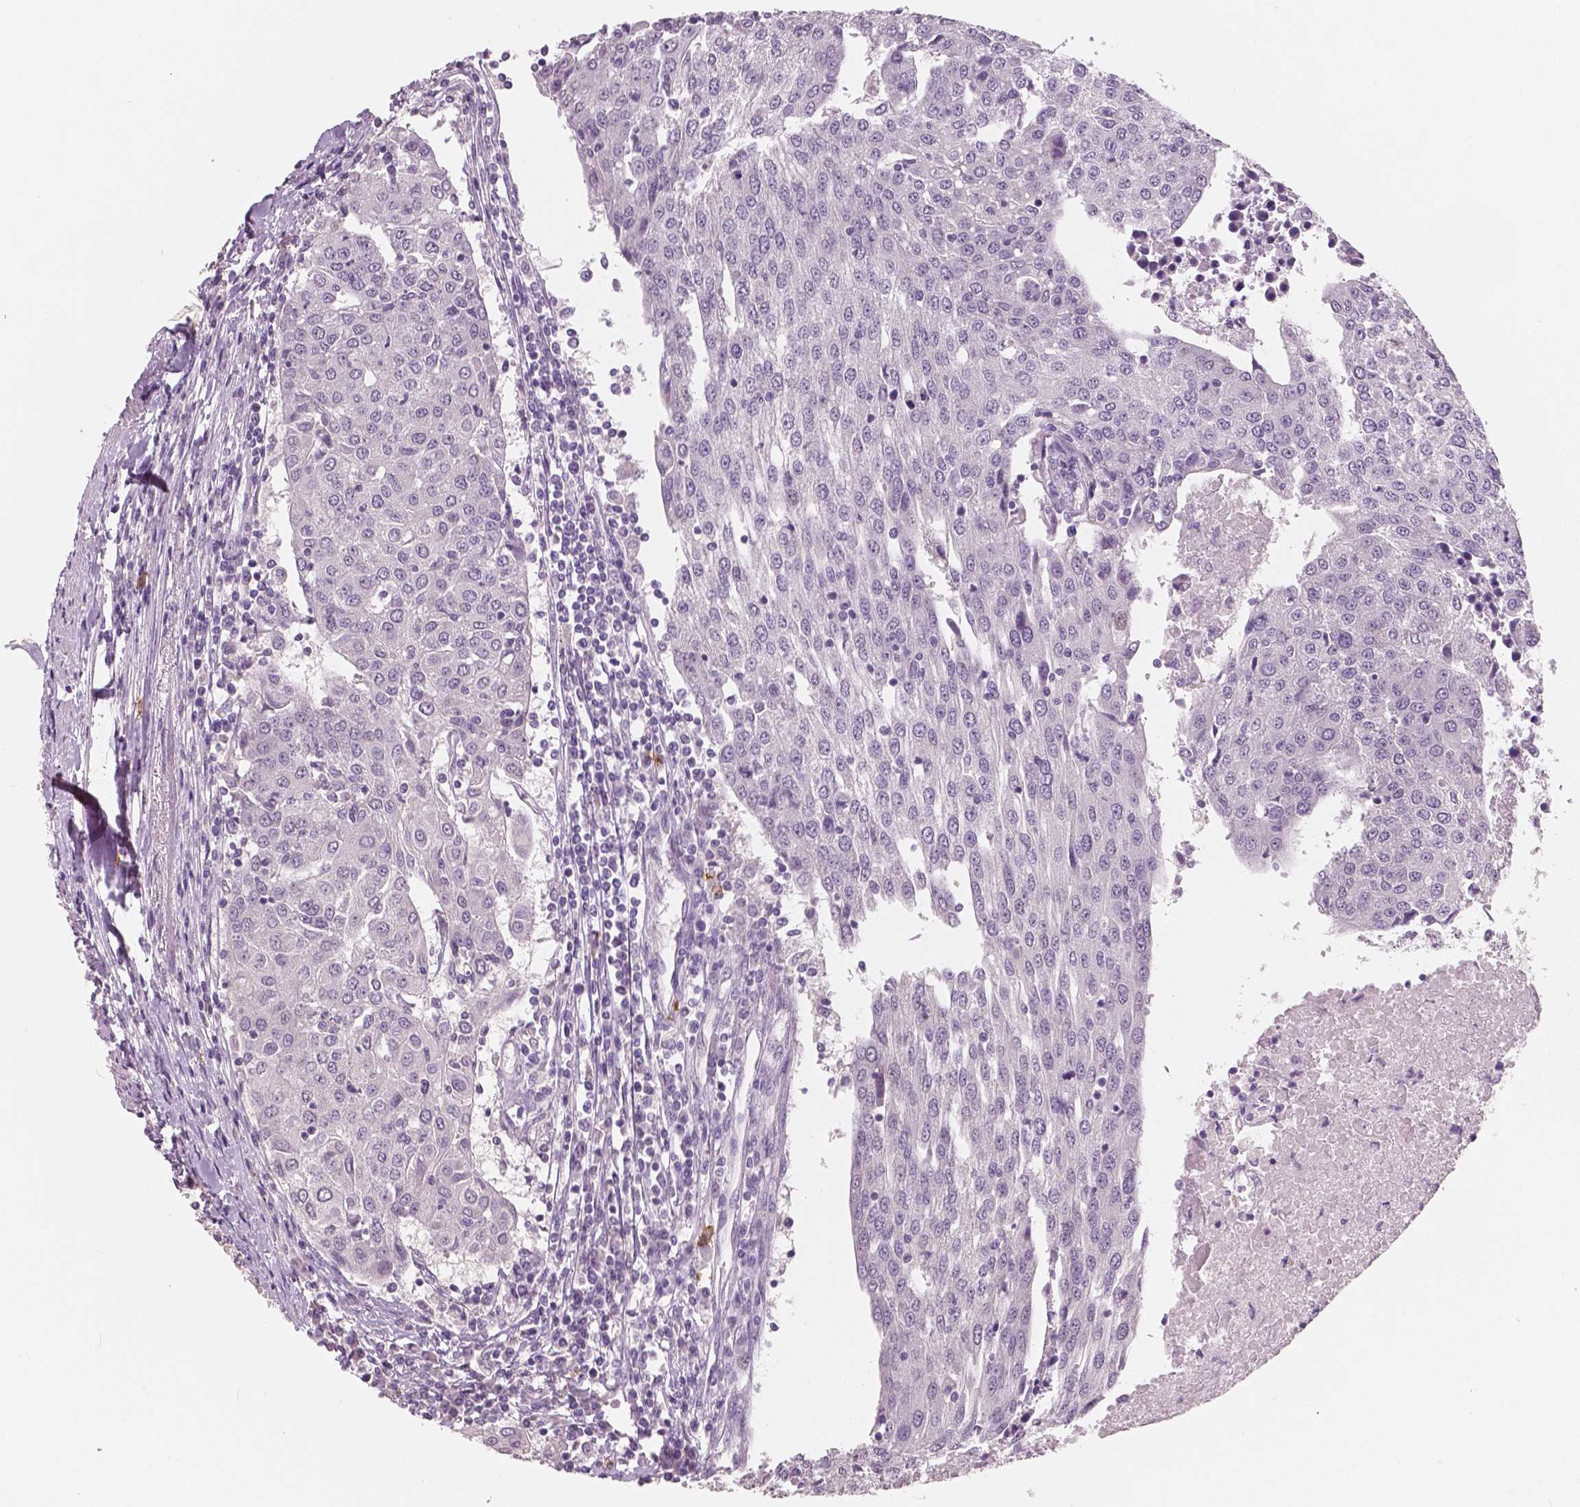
{"staining": {"intensity": "negative", "quantity": "none", "location": "none"}, "tissue": "urothelial cancer", "cell_type": "Tumor cells", "image_type": "cancer", "snomed": [{"axis": "morphology", "description": "Urothelial carcinoma, High grade"}, {"axis": "topography", "description": "Urinary bladder"}], "caption": "A high-resolution image shows immunohistochemistry staining of urothelial cancer, which shows no significant positivity in tumor cells.", "gene": "KIT", "patient": {"sex": "female", "age": 85}}